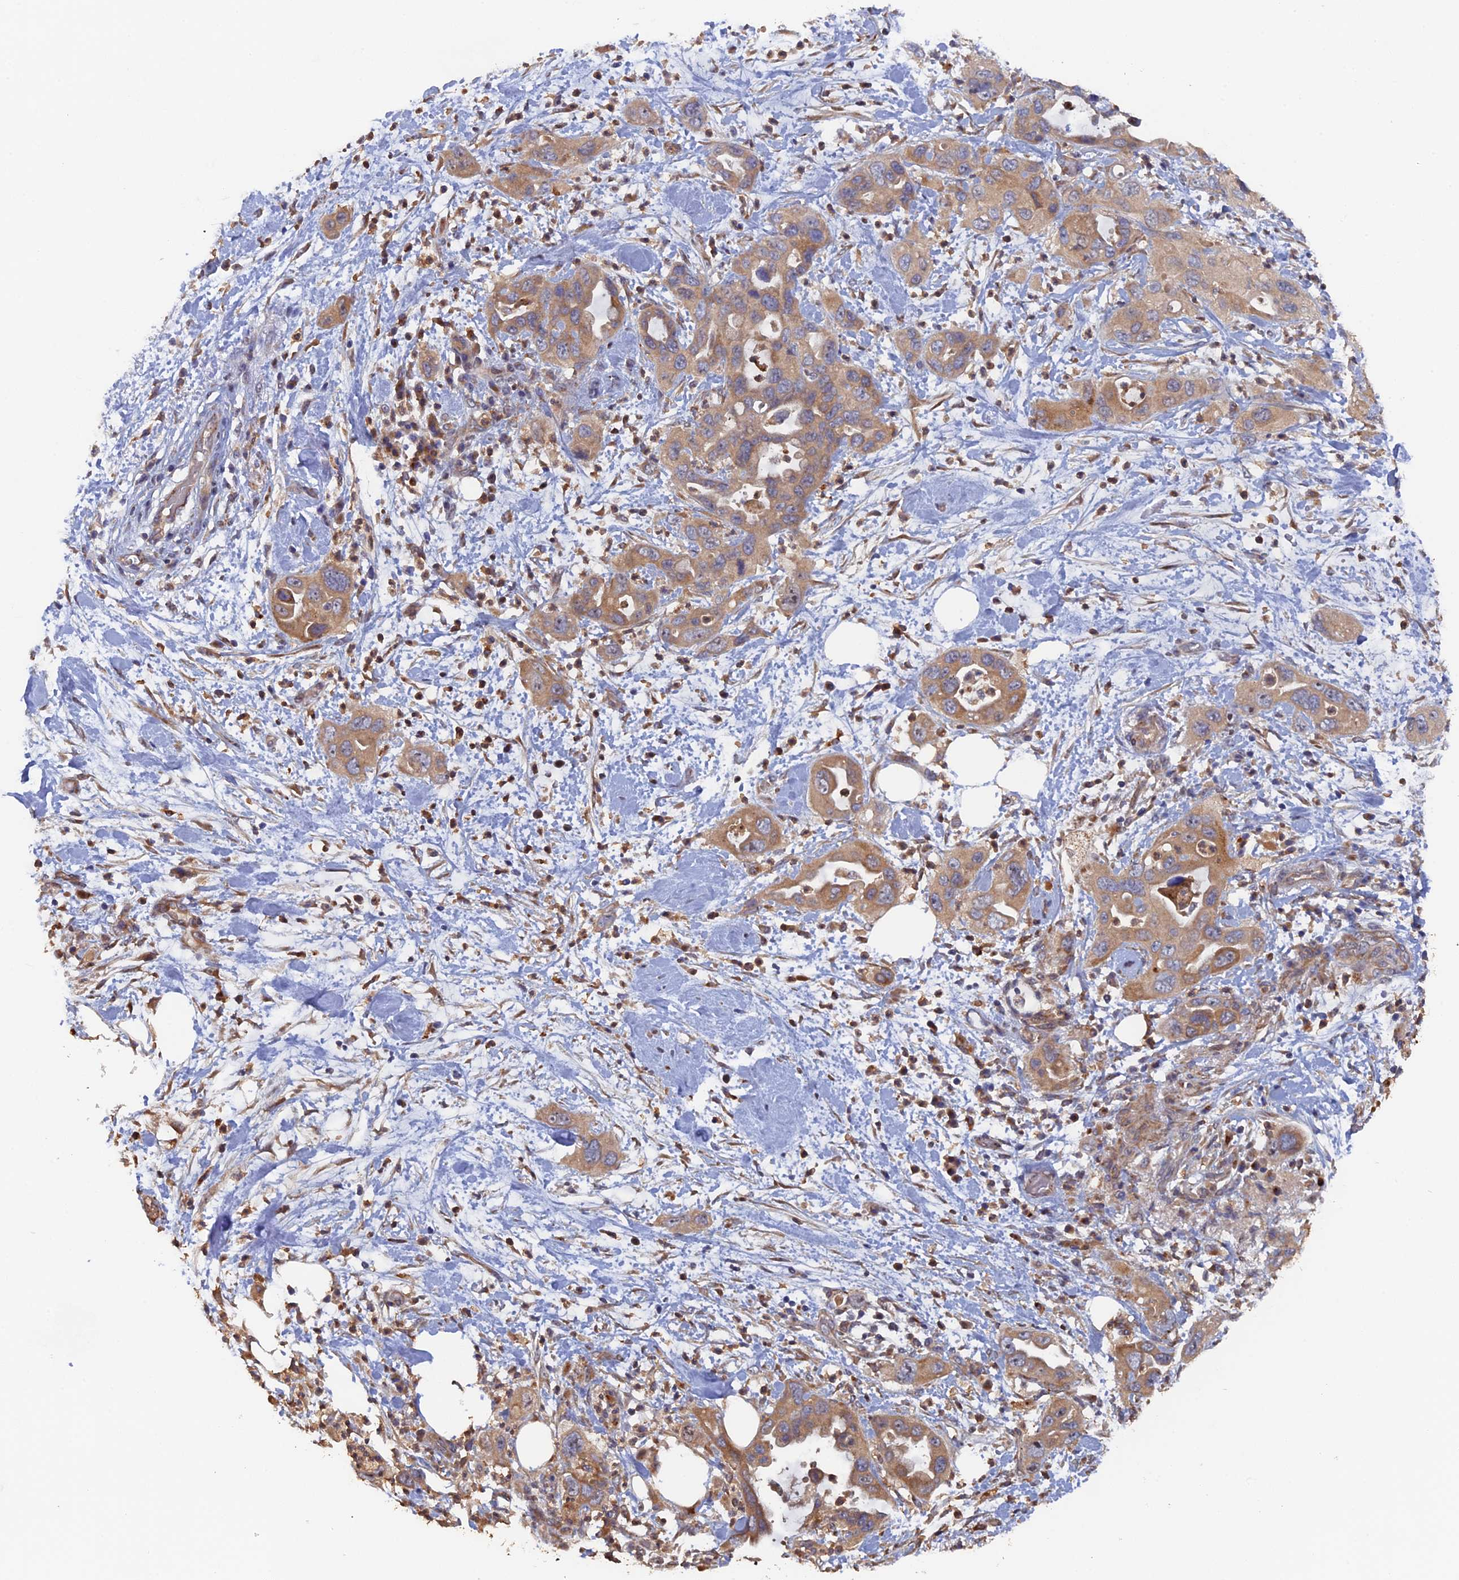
{"staining": {"intensity": "moderate", "quantity": ">75%", "location": "cytoplasmic/membranous"}, "tissue": "pancreatic cancer", "cell_type": "Tumor cells", "image_type": "cancer", "snomed": [{"axis": "morphology", "description": "Adenocarcinoma, NOS"}, {"axis": "topography", "description": "Pancreas"}], "caption": "A brown stain highlights moderate cytoplasmic/membranous expression of a protein in pancreatic cancer tumor cells. (DAB (3,3'-diaminobenzidine) = brown stain, brightfield microscopy at high magnification).", "gene": "VPS37C", "patient": {"sex": "female", "age": 71}}